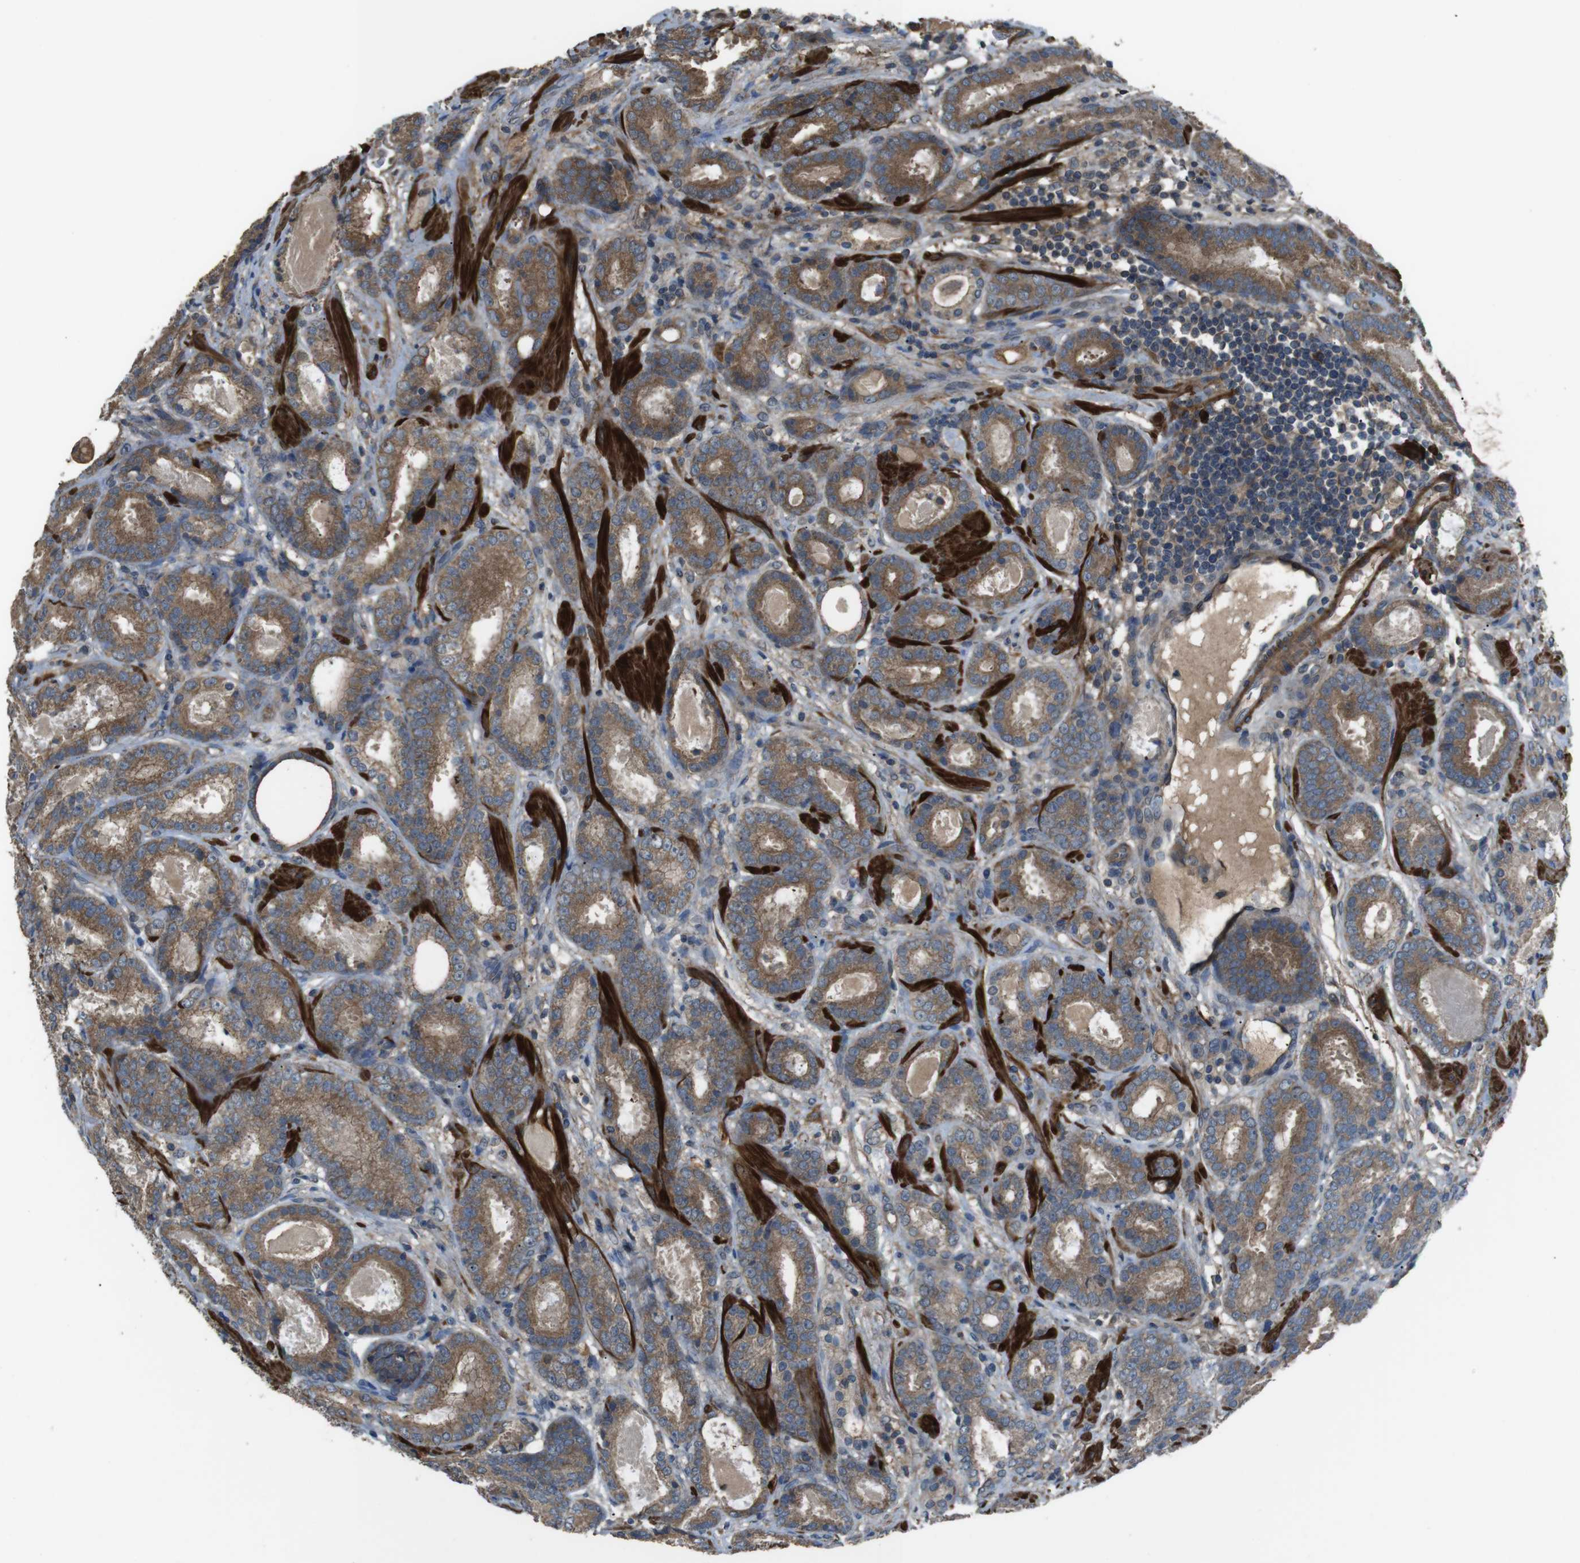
{"staining": {"intensity": "moderate", "quantity": ">75%", "location": "cytoplasmic/membranous"}, "tissue": "prostate cancer", "cell_type": "Tumor cells", "image_type": "cancer", "snomed": [{"axis": "morphology", "description": "Adenocarcinoma, Low grade"}, {"axis": "topography", "description": "Prostate"}], "caption": "An IHC image of neoplastic tissue is shown. Protein staining in brown shows moderate cytoplasmic/membranous positivity in prostate low-grade adenocarcinoma within tumor cells.", "gene": "FUT2", "patient": {"sex": "male", "age": 69}}